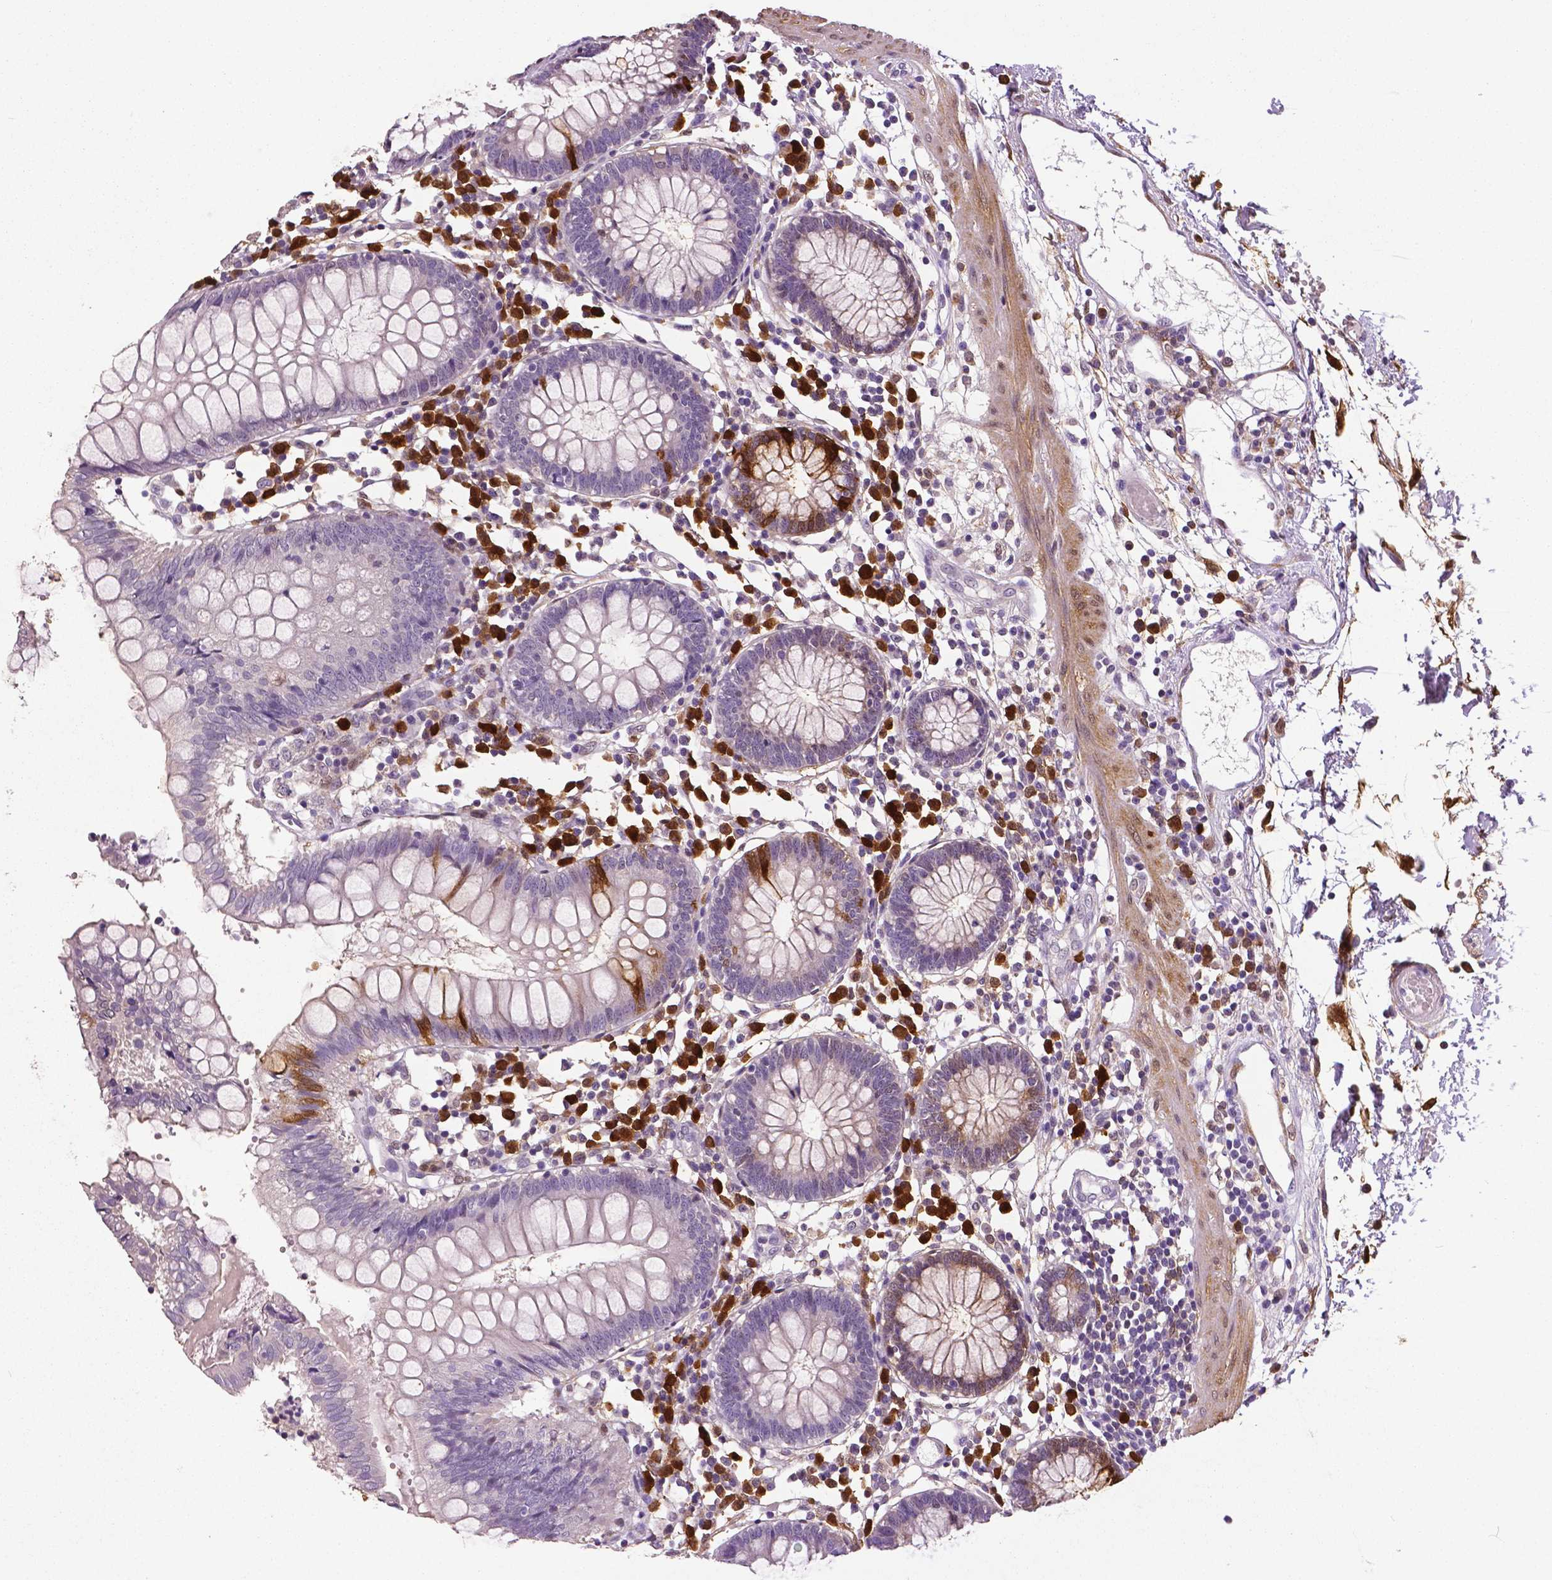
{"staining": {"intensity": "weak", "quantity": "25%-75%", "location": "cytoplasmic/membranous"}, "tissue": "colon", "cell_type": "Endothelial cells", "image_type": "normal", "snomed": [{"axis": "morphology", "description": "Normal tissue, NOS"}, {"axis": "morphology", "description": "Adenocarcinoma, NOS"}, {"axis": "topography", "description": "Colon"}], "caption": "High-power microscopy captured an immunohistochemistry (IHC) photomicrograph of normal colon, revealing weak cytoplasmic/membranous expression in about 25%-75% of endothelial cells. Nuclei are stained in blue.", "gene": "PHGDH", "patient": {"sex": "male", "age": 83}}